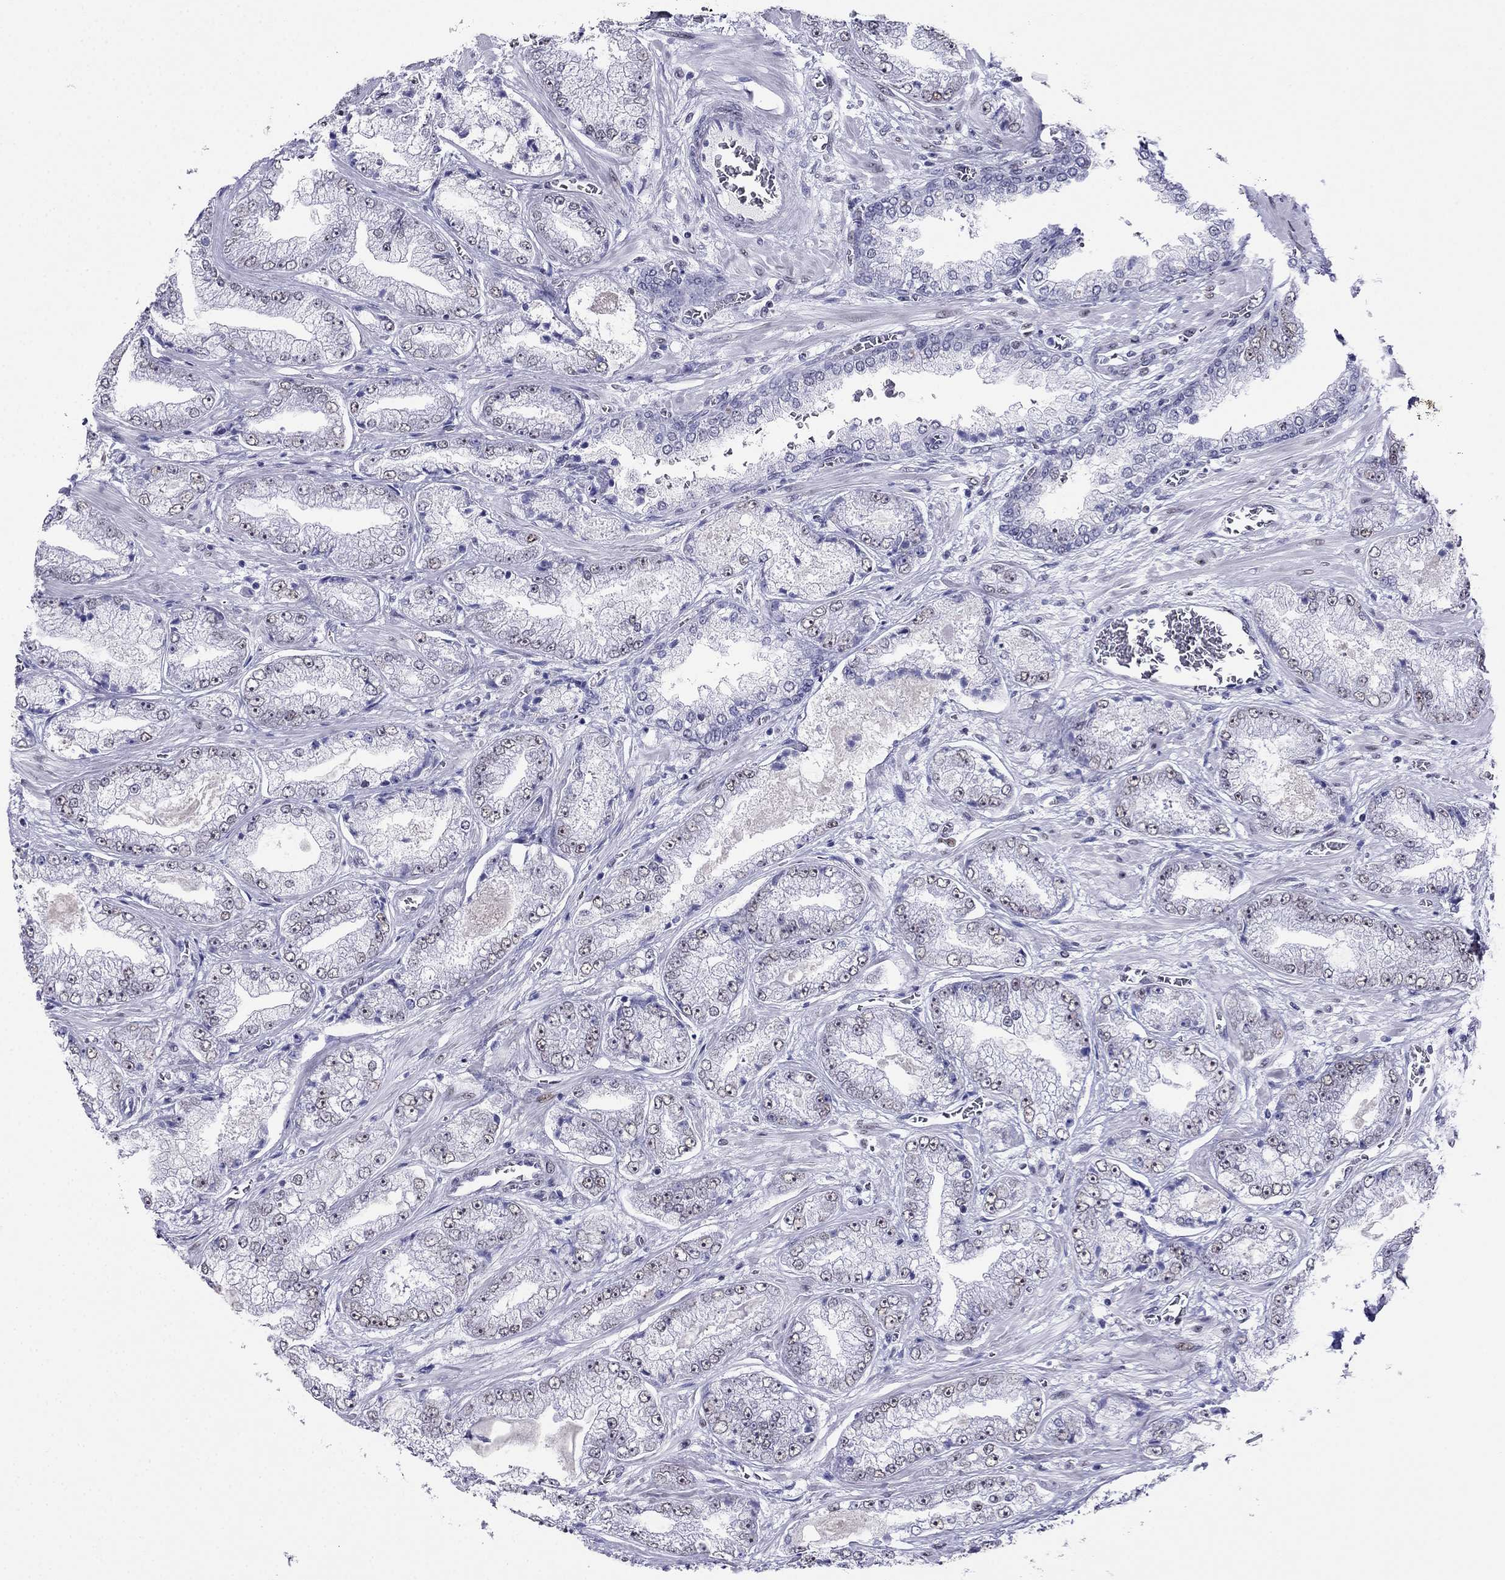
{"staining": {"intensity": "negative", "quantity": "none", "location": "none"}, "tissue": "prostate cancer", "cell_type": "Tumor cells", "image_type": "cancer", "snomed": [{"axis": "morphology", "description": "Adenocarcinoma, Low grade"}, {"axis": "topography", "description": "Prostate"}], "caption": "Prostate cancer was stained to show a protein in brown. There is no significant positivity in tumor cells.", "gene": "PPM1G", "patient": {"sex": "male", "age": 57}}